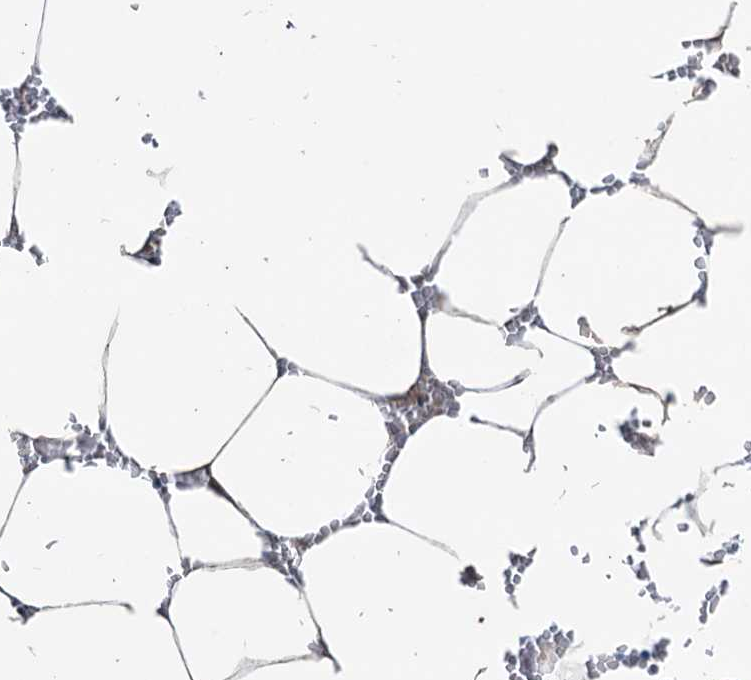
{"staining": {"intensity": "strong", "quantity": "<25%", "location": "cytoplasmic/membranous"}, "tissue": "bone marrow", "cell_type": "Hematopoietic cells", "image_type": "normal", "snomed": [{"axis": "morphology", "description": "Normal tissue, NOS"}, {"axis": "topography", "description": "Bone marrow"}], "caption": "A histopathology image of human bone marrow stained for a protein displays strong cytoplasmic/membranous brown staining in hematopoietic cells. Using DAB (3,3'-diaminobenzidine) (brown) and hematoxylin (blue) stains, captured at high magnification using brightfield microscopy.", "gene": "TEDC1", "patient": {"sex": "male", "age": 70}}